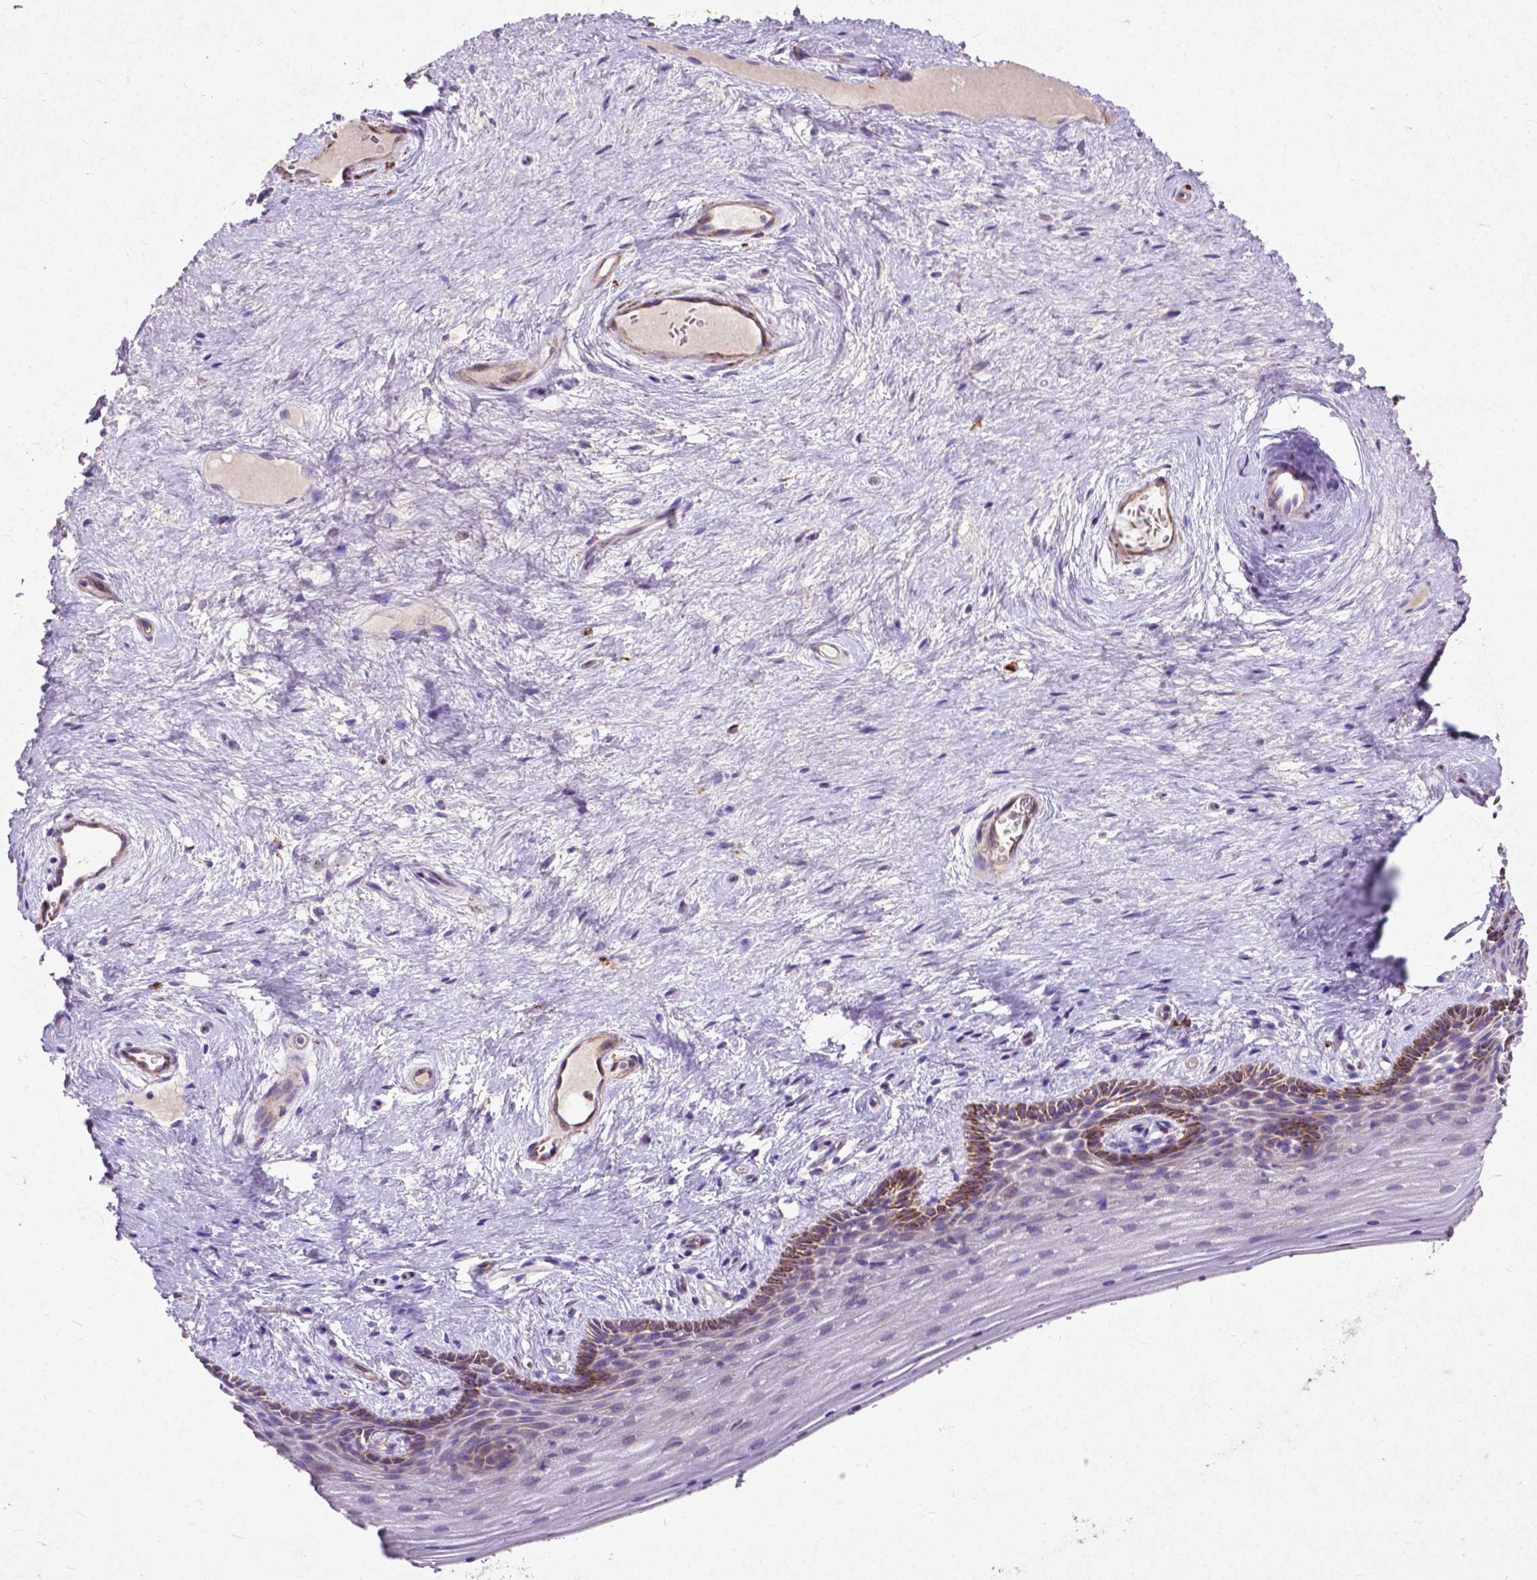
{"staining": {"intensity": "moderate", "quantity": "<25%", "location": "cytoplasmic/membranous"}, "tissue": "vagina", "cell_type": "Squamous epithelial cells", "image_type": "normal", "snomed": [{"axis": "morphology", "description": "Normal tissue, NOS"}, {"axis": "topography", "description": "Vagina"}], "caption": "This is a micrograph of immunohistochemistry staining of unremarkable vagina, which shows moderate expression in the cytoplasmic/membranous of squamous epithelial cells.", "gene": "THEGL", "patient": {"sex": "female", "age": 45}}